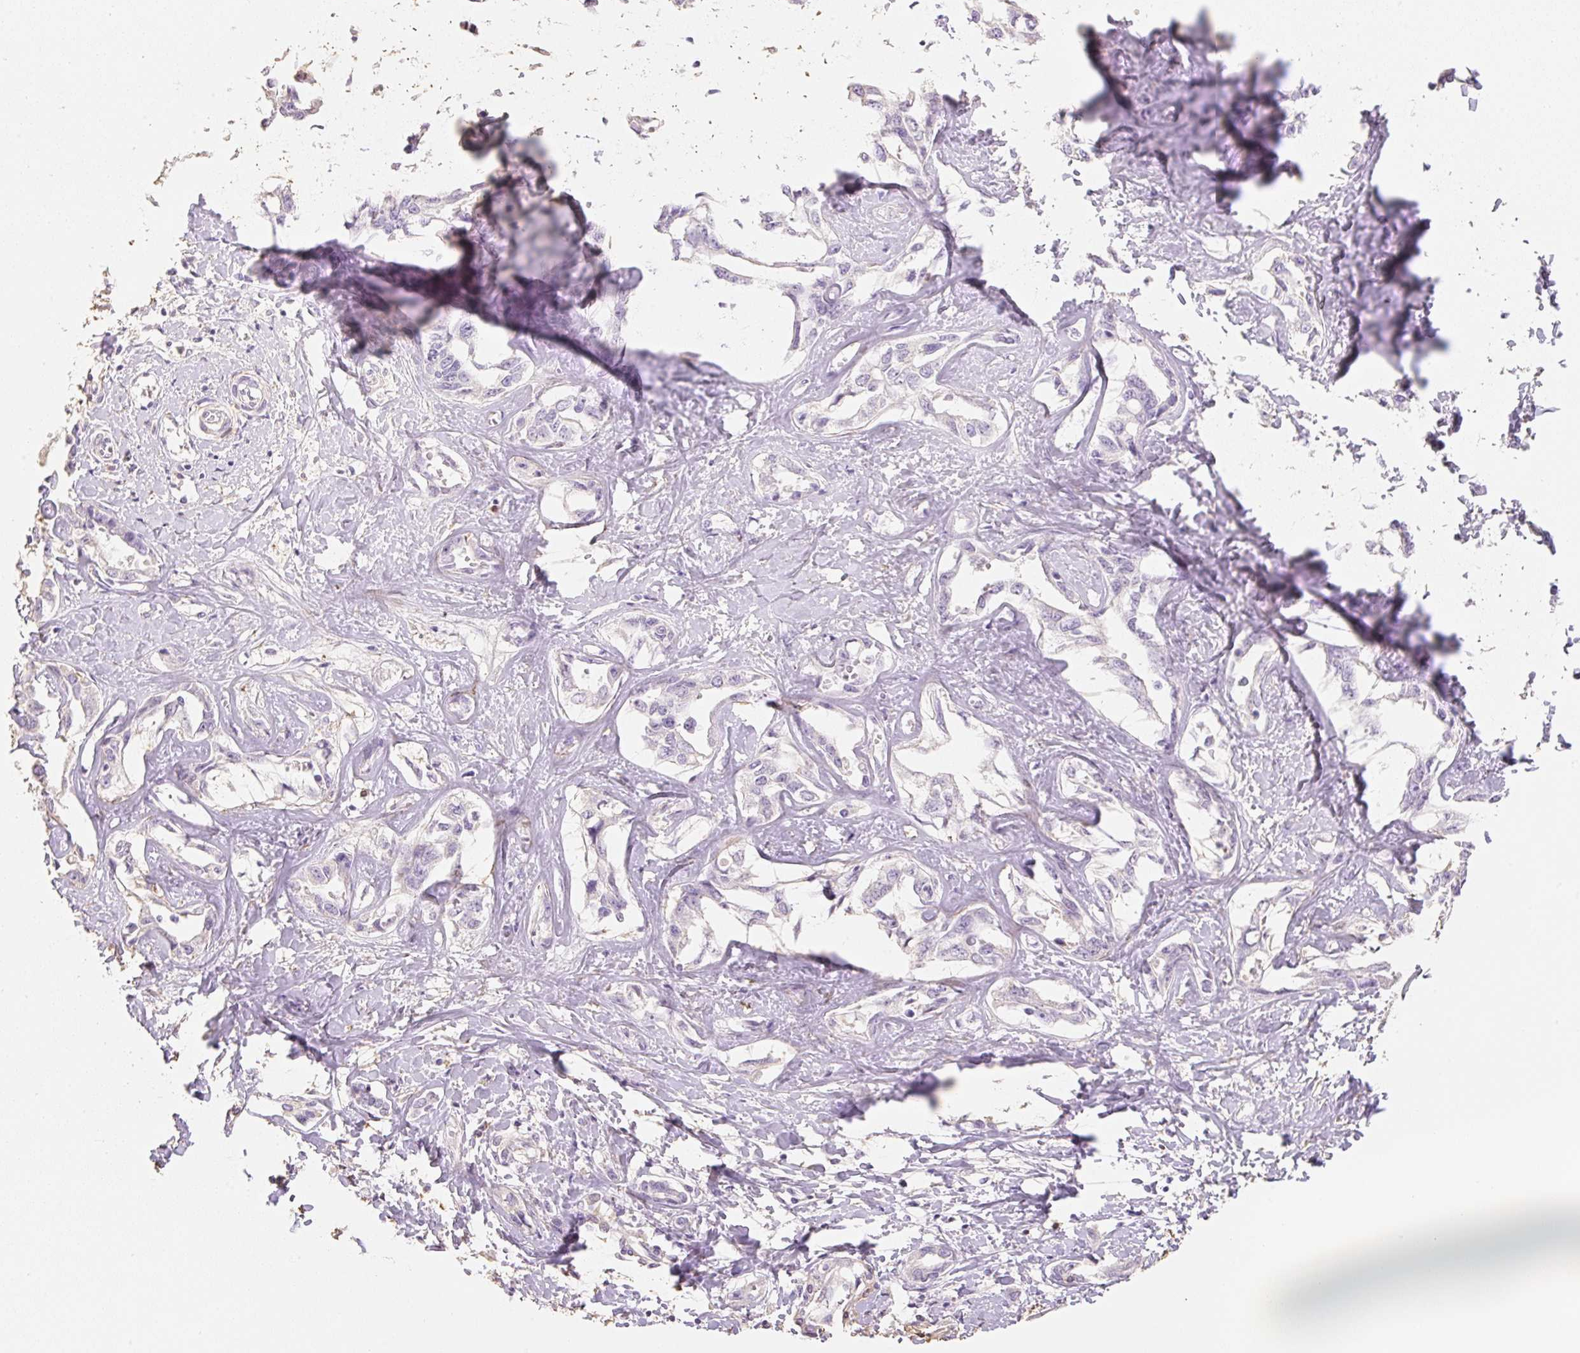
{"staining": {"intensity": "negative", "quantity": "none", "location": "none"}, "tissue": "liver cancer", "cell_type": "Tumor cells", "image_type": "cancer", "snomed": [{"axis": "morphology", "description": "Cholangiocarcinoma"}, {"axis": "topography", "description": "Liver"}], "caption": "An immunohistochemistry (IHC) micrograph of cholangiocarcinoma (liver) is shown. There is no staining in tumor cells of cholangiocarcinoma (liver). Brightfield microscopy of immunohistochemistry (IHC) stained with DAB (brown) and hematoxylin (blue), captured at high magnification.", "gene": "MBOAT7", "patient": {"sex": "male", "age": 59}}